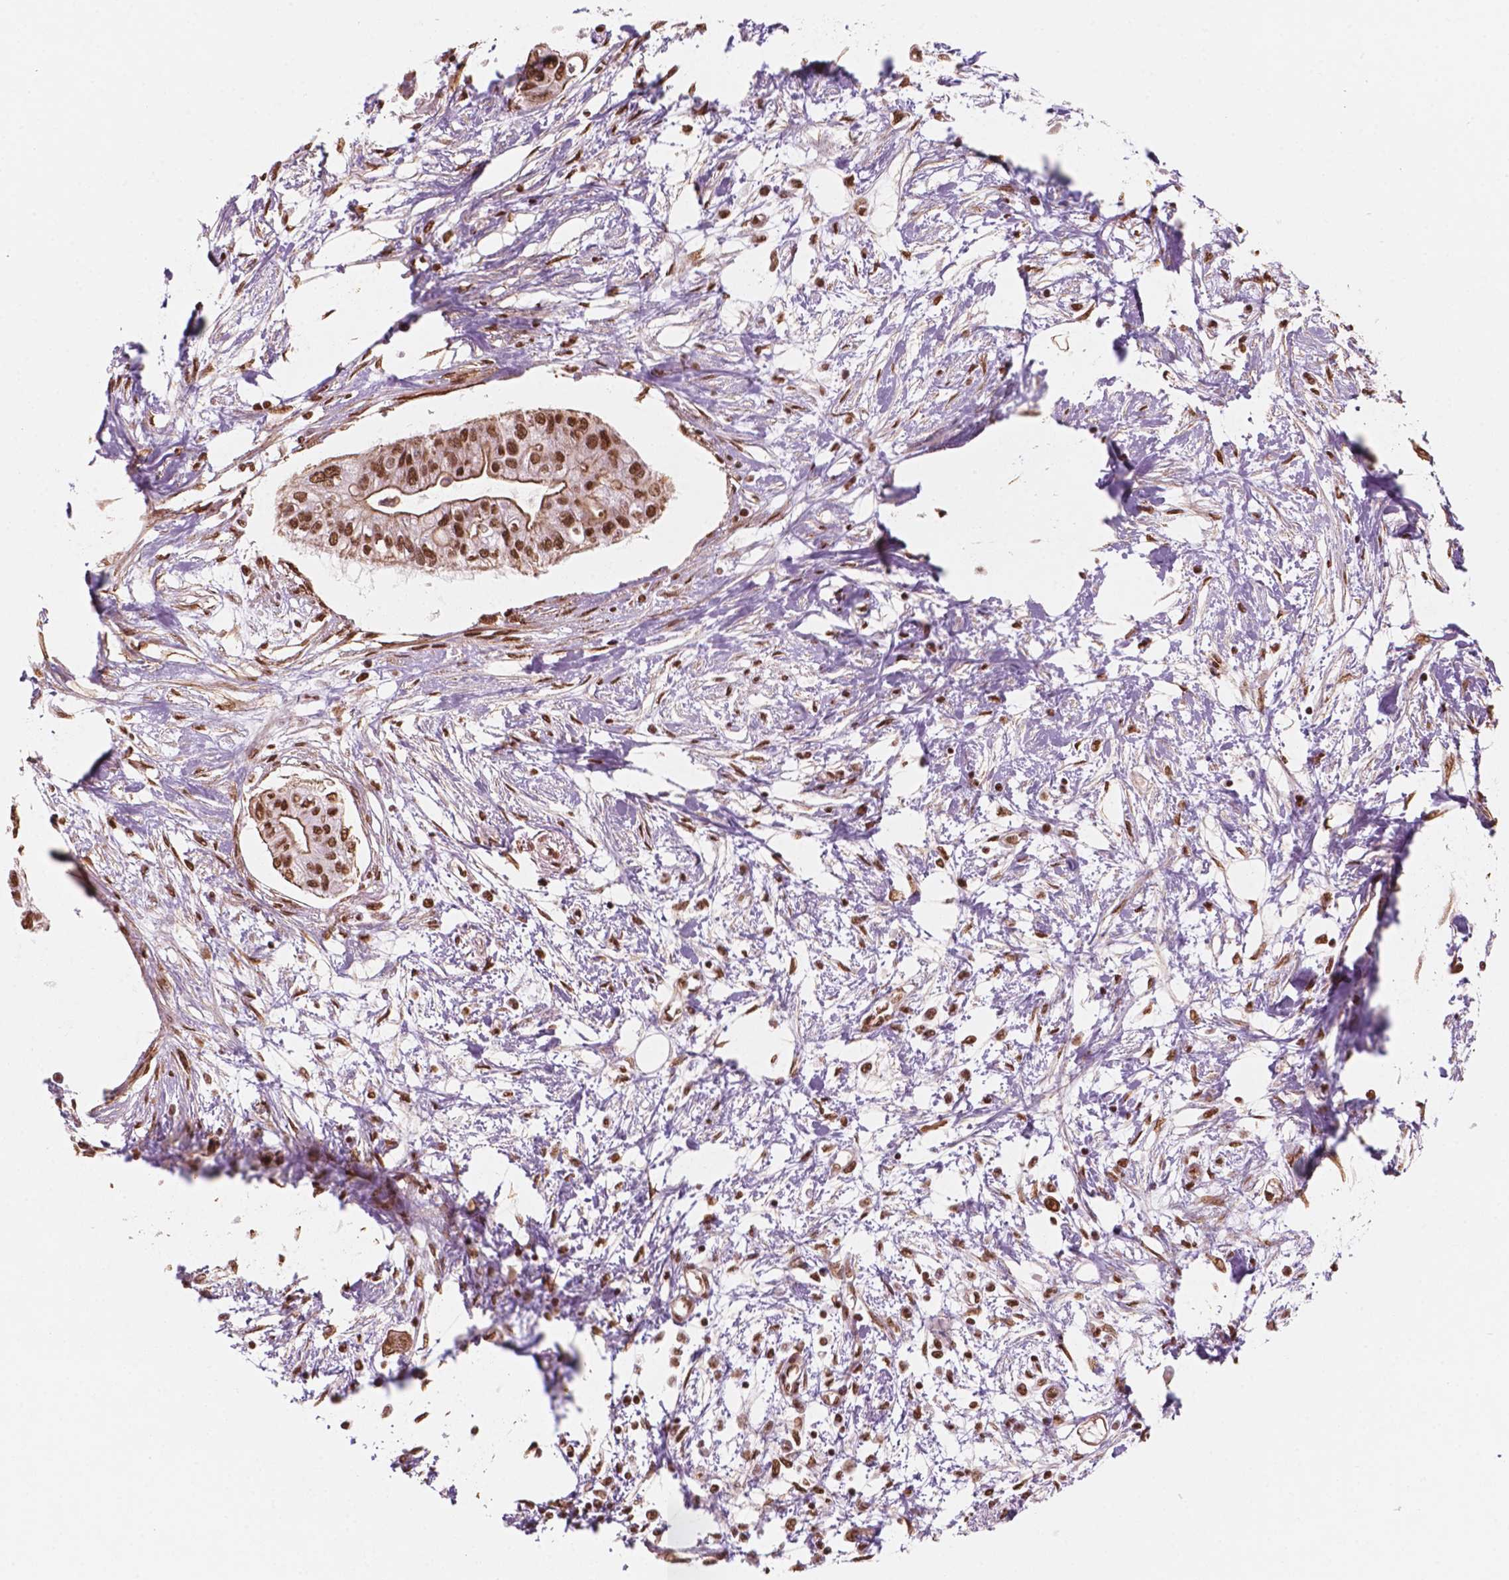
{"staining": {"intensity": "moderate", "quantity": ">75%", "location": "nuclear"}, "tissue": "pancreatic cancer", "cell_type": "Tumor cells", "image_type": "cancer", "snomed": [{"axis": "morphology", "description": "Adenocarcinoma, NOS"}, {"axis": "topography", "description": "Pancreas"}], "caption": "There is medium levels of moderate nuclear positivity in tumor cells of pancreatic cancer (adenocarcinoma), as demonstrated by immunohistochemical staining (brown color).", "gene": "GTF3C5", "patient": {"sex": "female", "age": 77}}